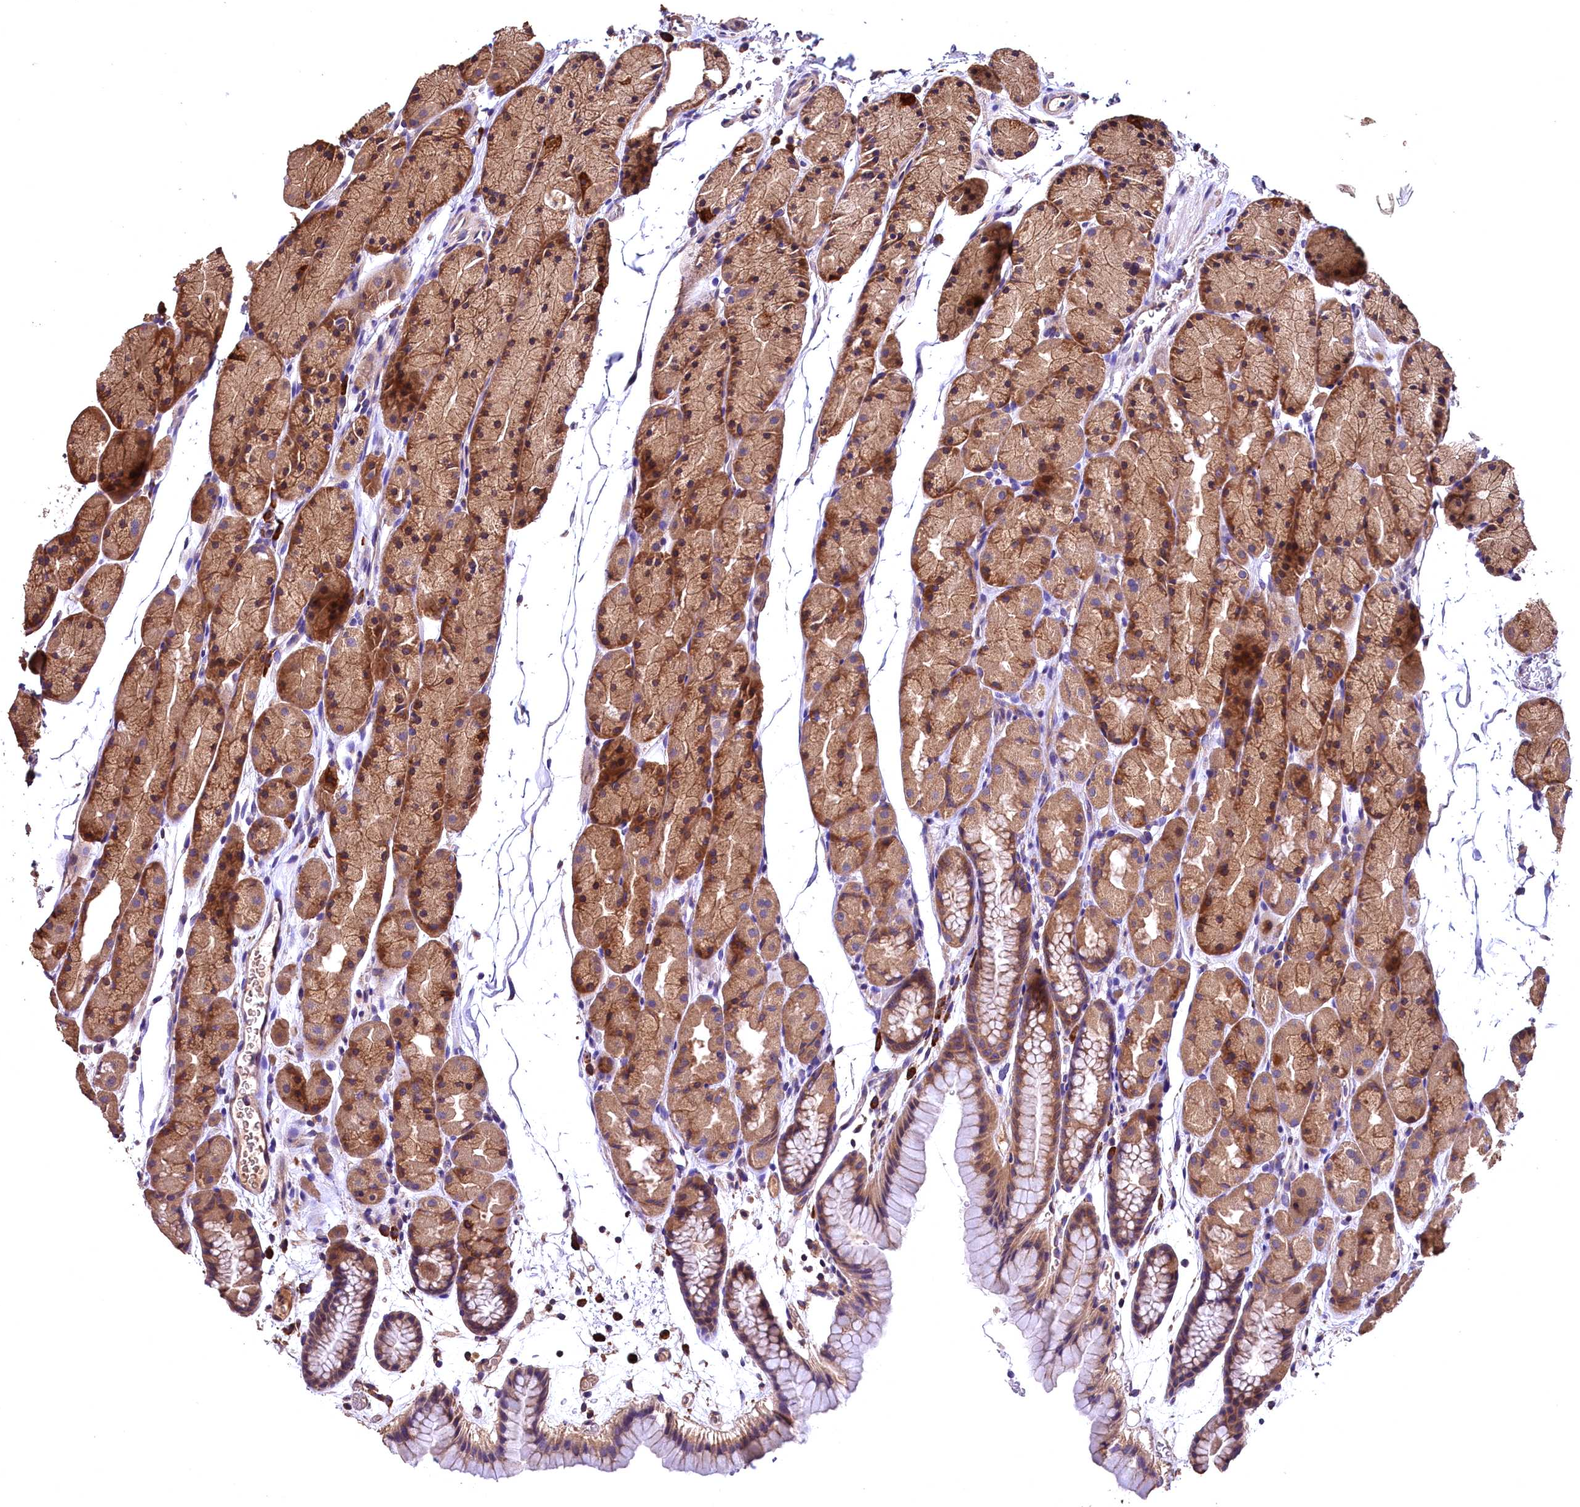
{"staining": {"intensity": "moderate", "quantity": ">75%", "location": "cytoplasmic/membranous"}, "tissue": "stomach", "cell_type": "Glandular cells", "image_type": "normal", "snomed": [{"axis": "morphology", "description": "Normal tissue, NOS"}, {"axis": "topography", "description": "Stomach, upper"}, {"axis": "topography", "description": "Stomach"}], "caption": "Stomach stained with DAB immunohistochemistry (IHC) displays medium levels of moderate cytoplasmic/membranous expression in about >75% of glandular cells.", "gene": "ENKD1", "patient": {"sex": "male", "age": 47}}